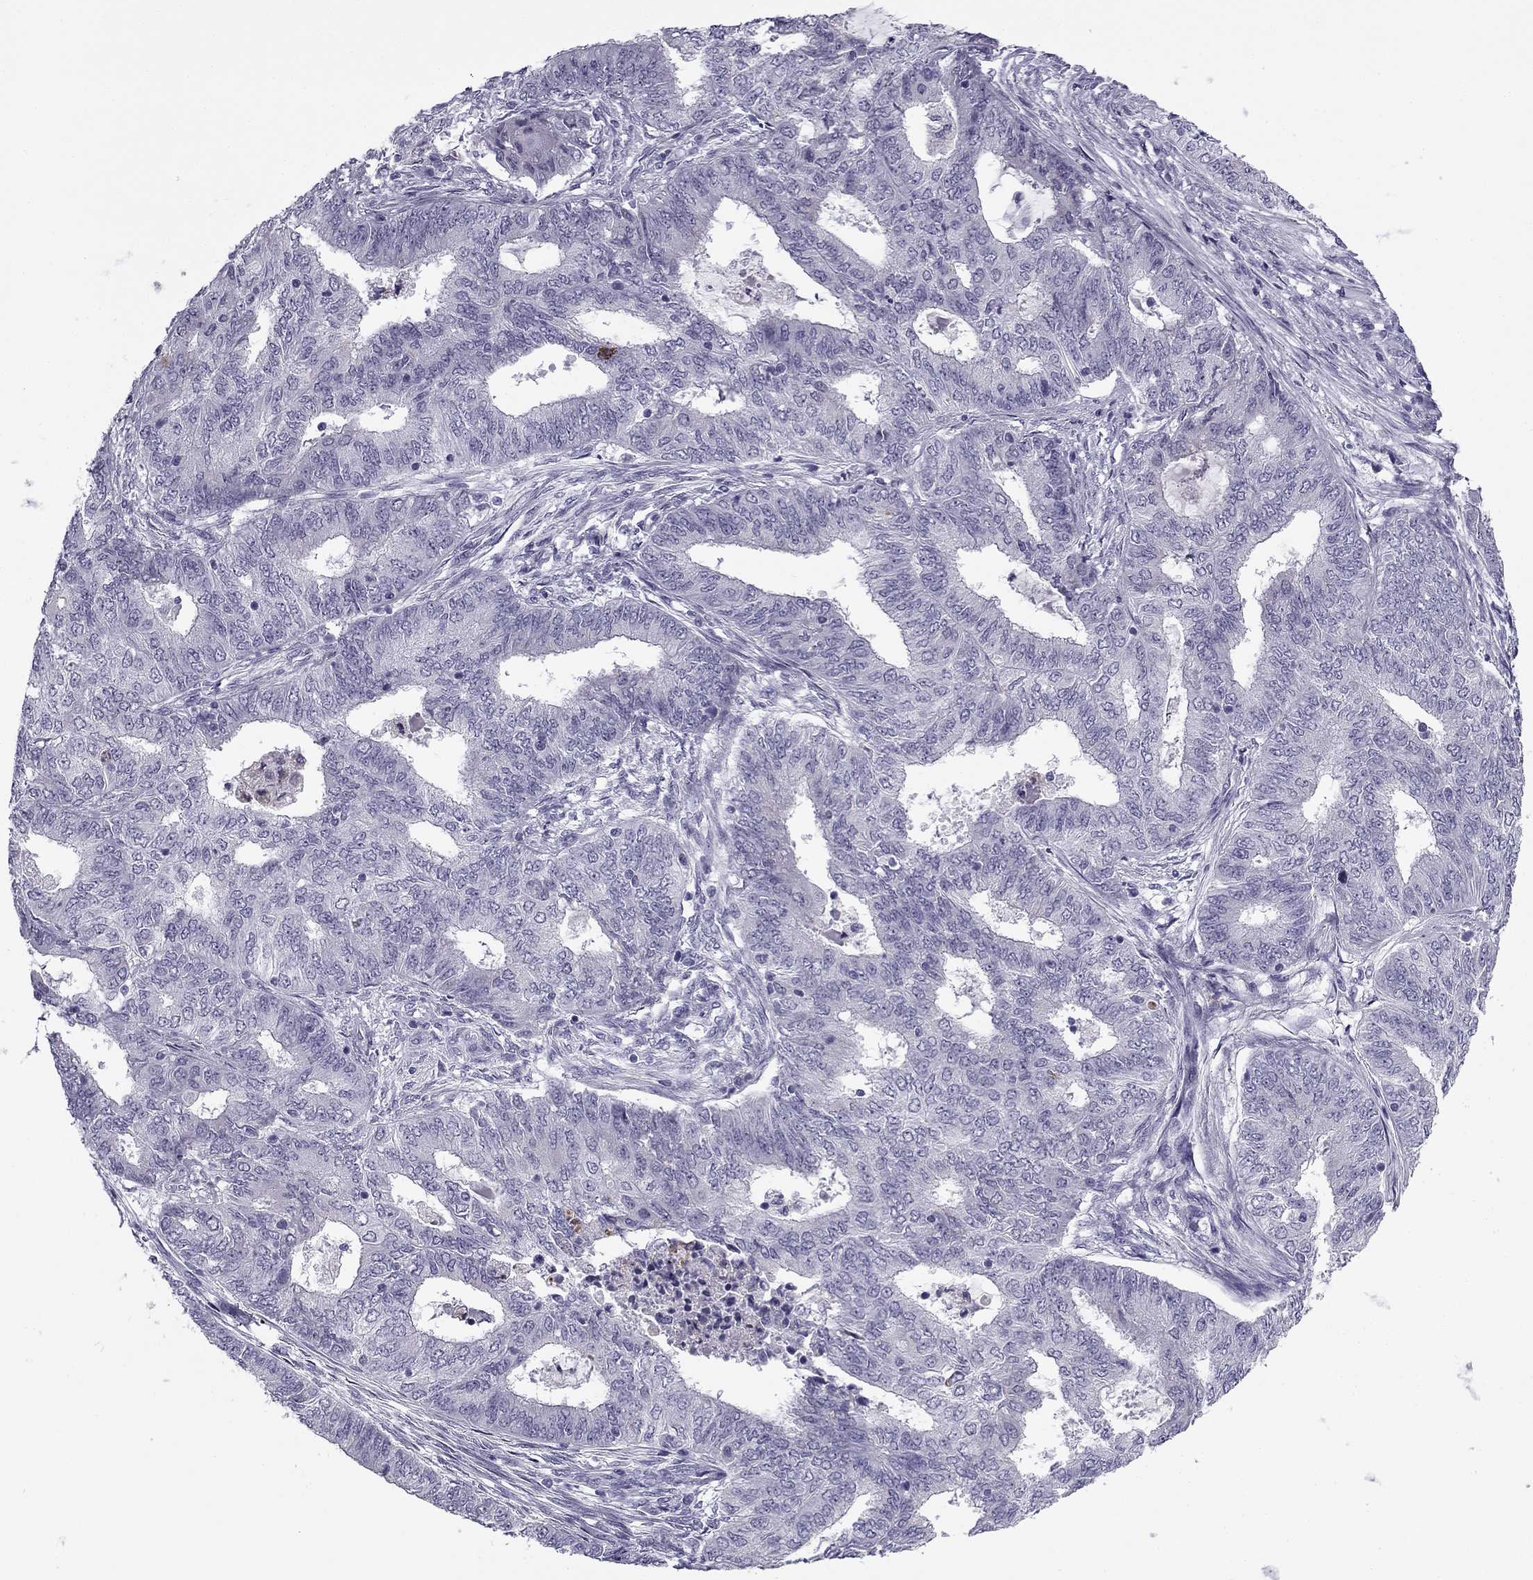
{"staining": {"intensity": "negative", "quantity": "none", "location": "none"}, "tissue": "endometrial cancer", "cell_type": "Tumor cells", "image_type": "cancer", "snomed": [{"axis": "morphology", "description": "Adenocarcinoma, NOS"}, {"axis": "topography", "description": "Endometrium"}], "caption": "A high-resolution histopathology image shows IHC staining of adenocarcinoma (endometrial), which displays no significant staining in tumor cells.", "gene": "MC5R", "patient": {"sex": "female", "age": 62}}